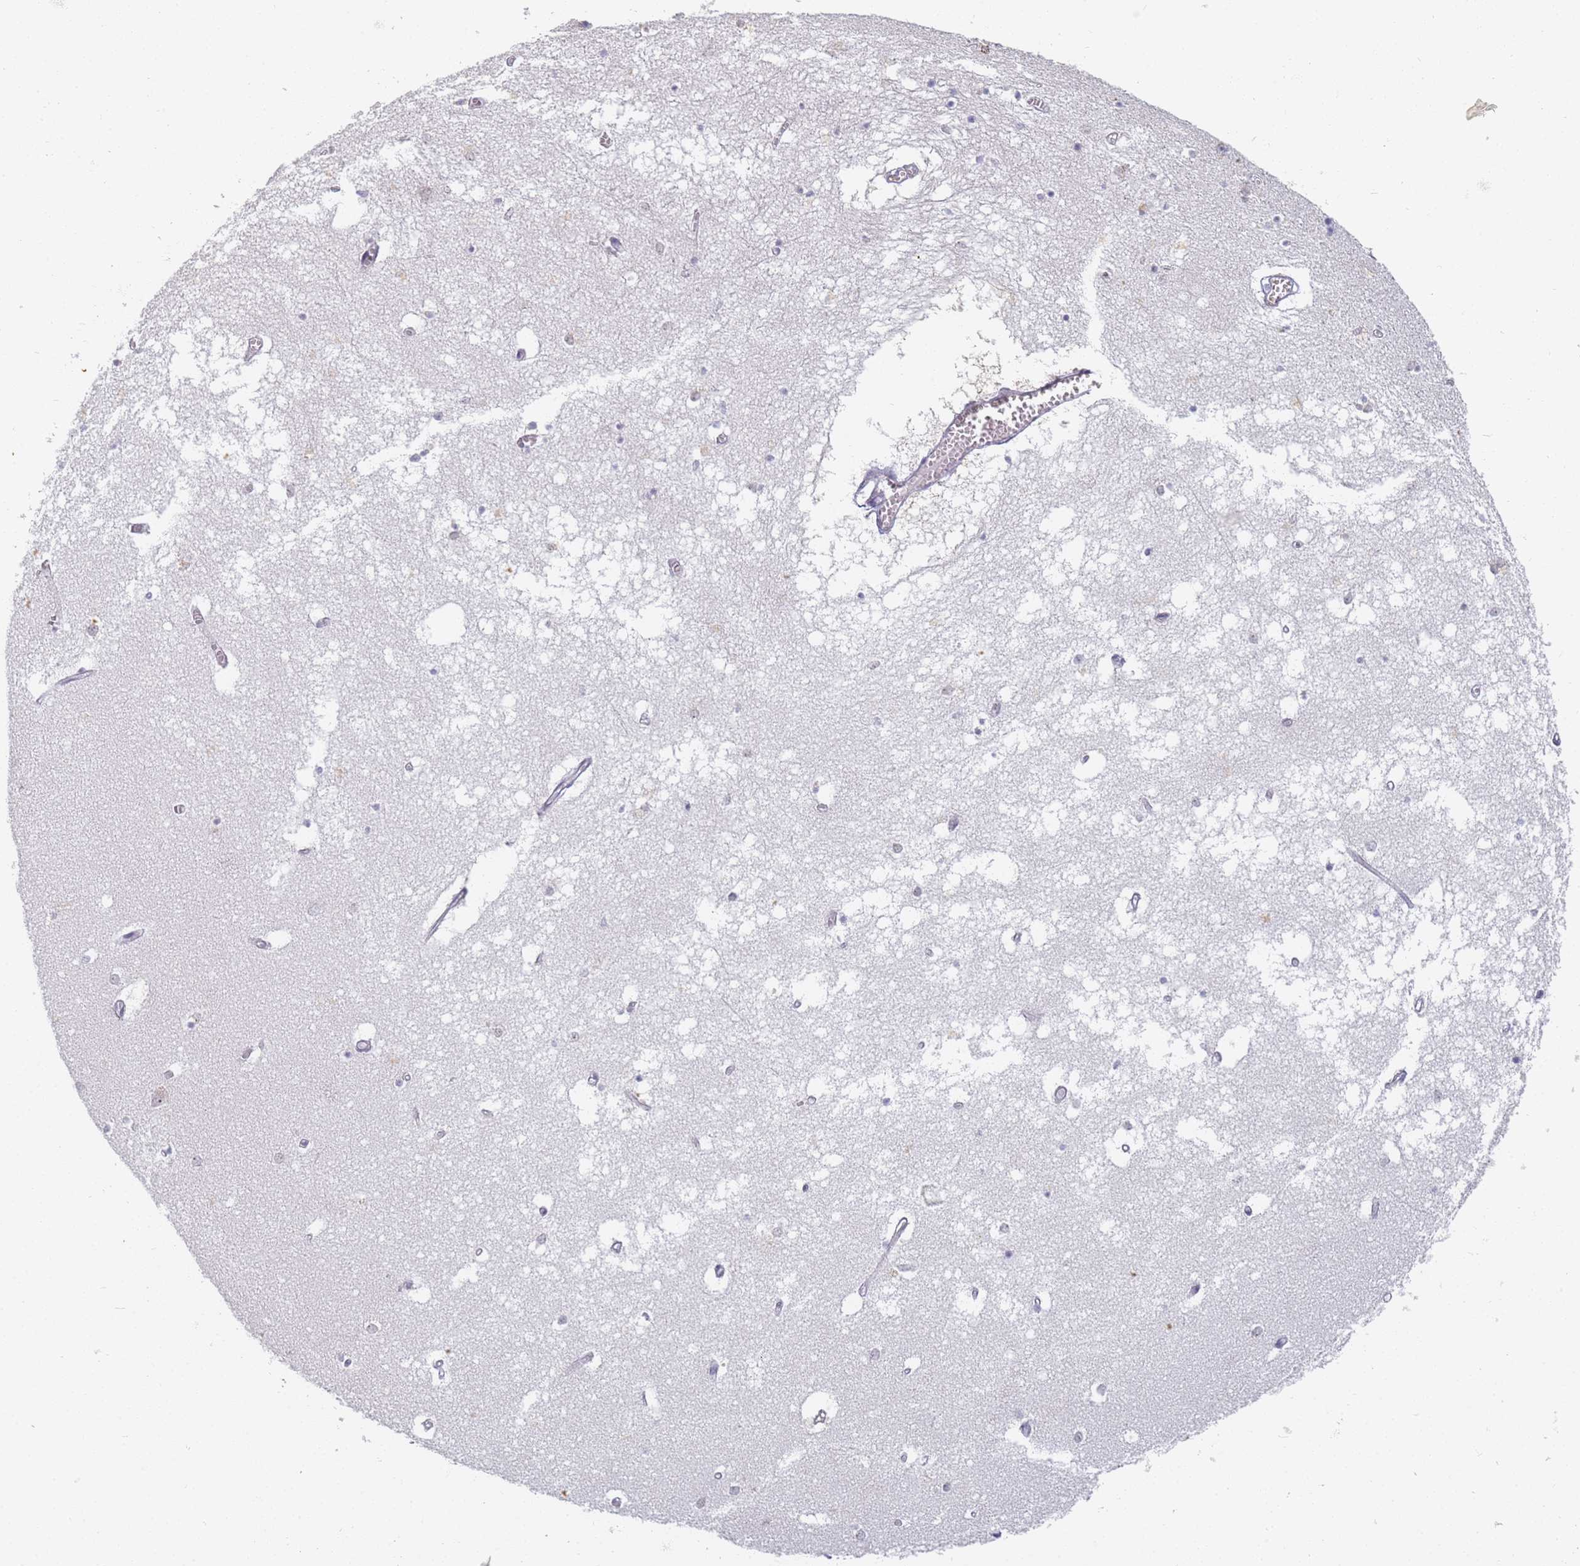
{"staining": {"intensity": "negative", "quantity": "none", "location": "none"}, "tissue": "hippocampus", "cell_type": "Glial cells", "image_type": "normal", "snomed": [{"axis": "morphology", "description": "Normal tissue, NOS"}, {"axis": "topography", "description": "Hippocampus"}], "caption": "IHC histopathology image of benign hippocampus: hippocampus stained with DAB demonstrates no significant protein staining in glial cells.", "gene": "SLC38A9", "patient": {"sex": "male", "age": 70}}